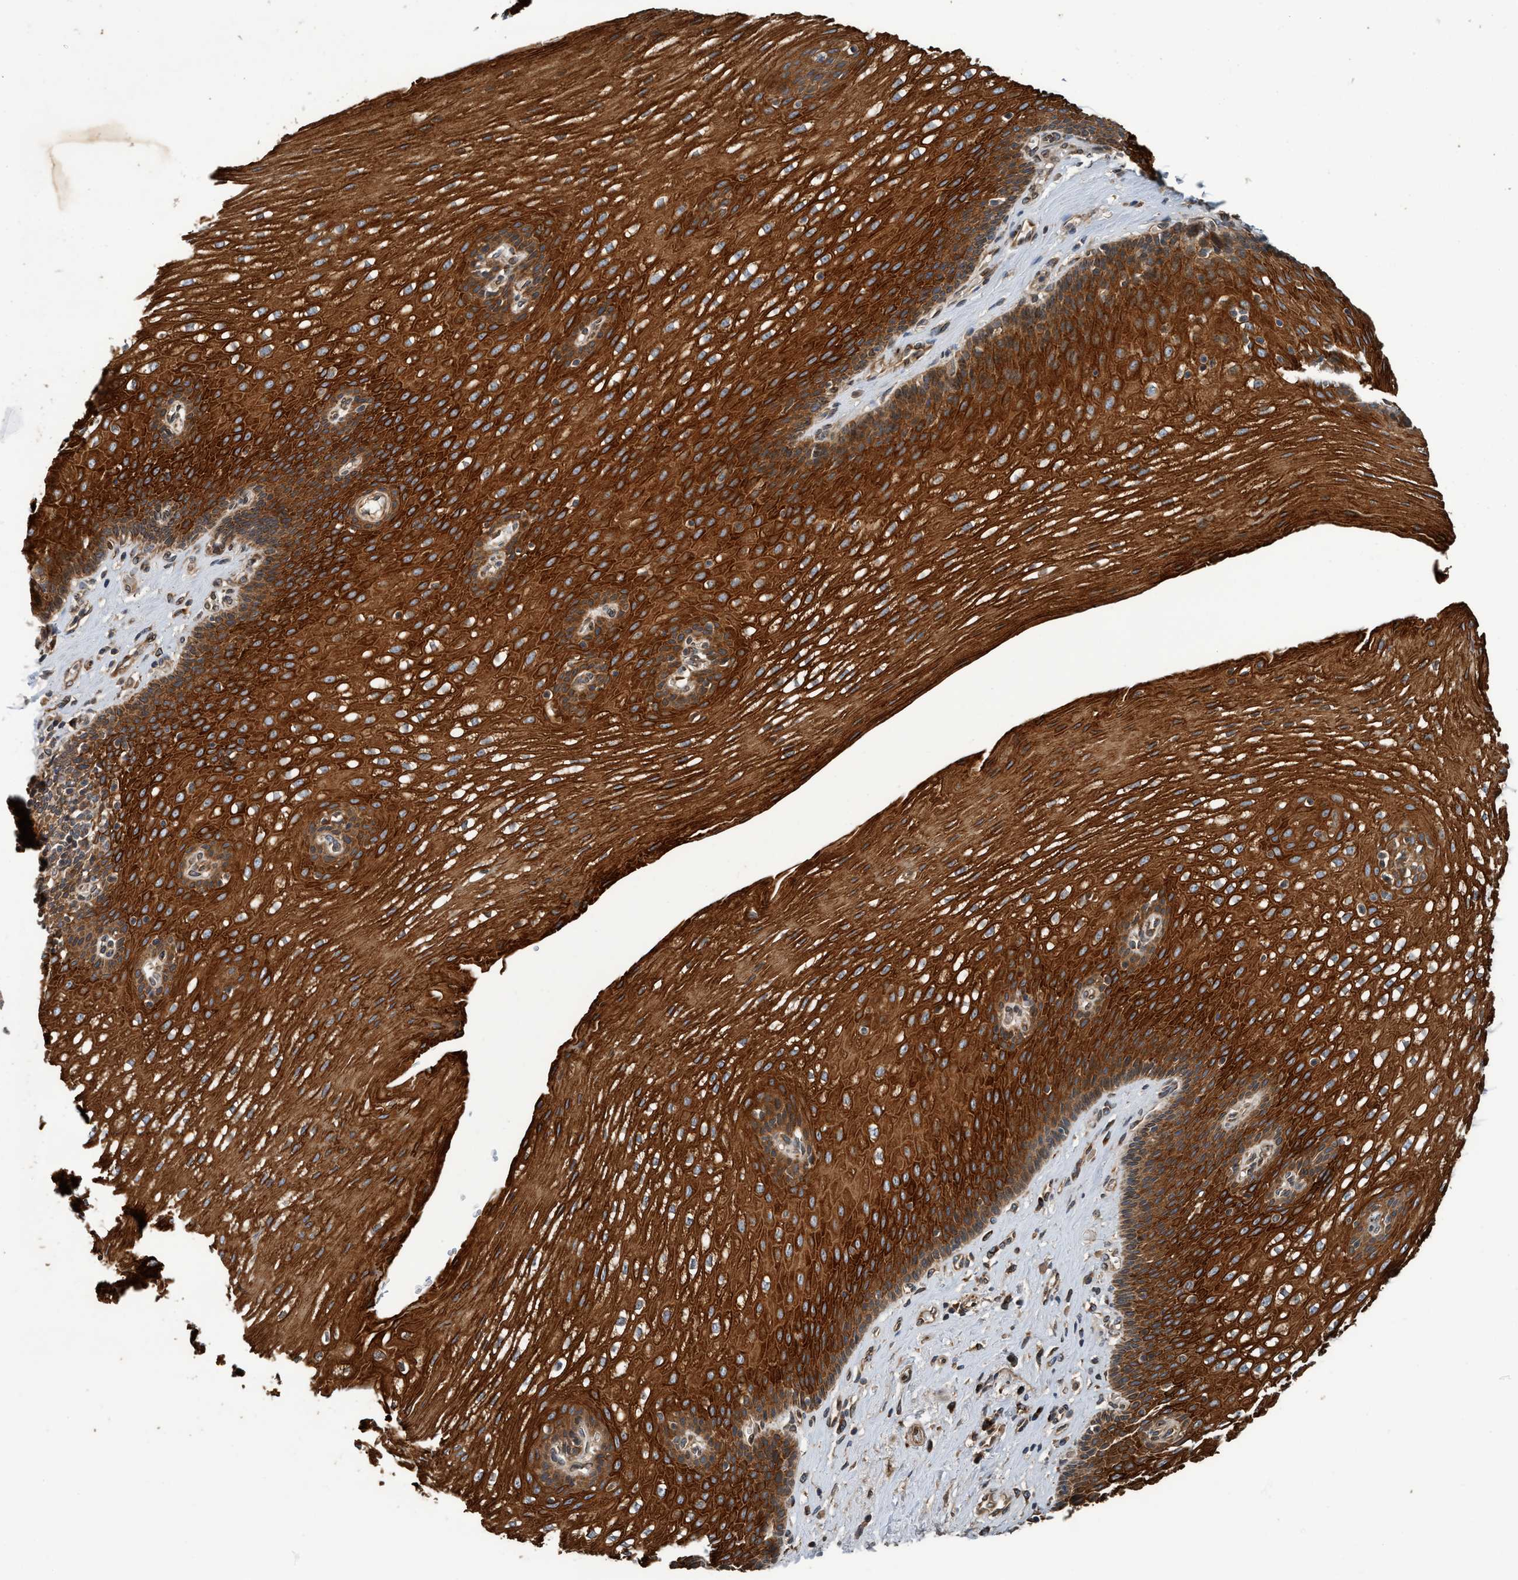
{"staining": {"intensity": "strong", "quantity": ">75%", "location": "cytoplasmic/membranous"}, "tissue": "esophagus", "cell_type": "Squamous epithelial cells", "image_type": "normal", "snomed": [{"axis": "morphology", "description": "Normal tissue, NOS"}, {"axis": "topography", "description": "Esophagus"}], "caption": "The histopathology image demonstrates staining of unremarkable esophagus, revealing strong cytoplasmic/membranous protein staining (brown color) within squamous epithelial cells. (IHC, brightfield microscopy, high magnification).", "gene": "MACC1", "patient": {"sex": "male", "age": 48}}